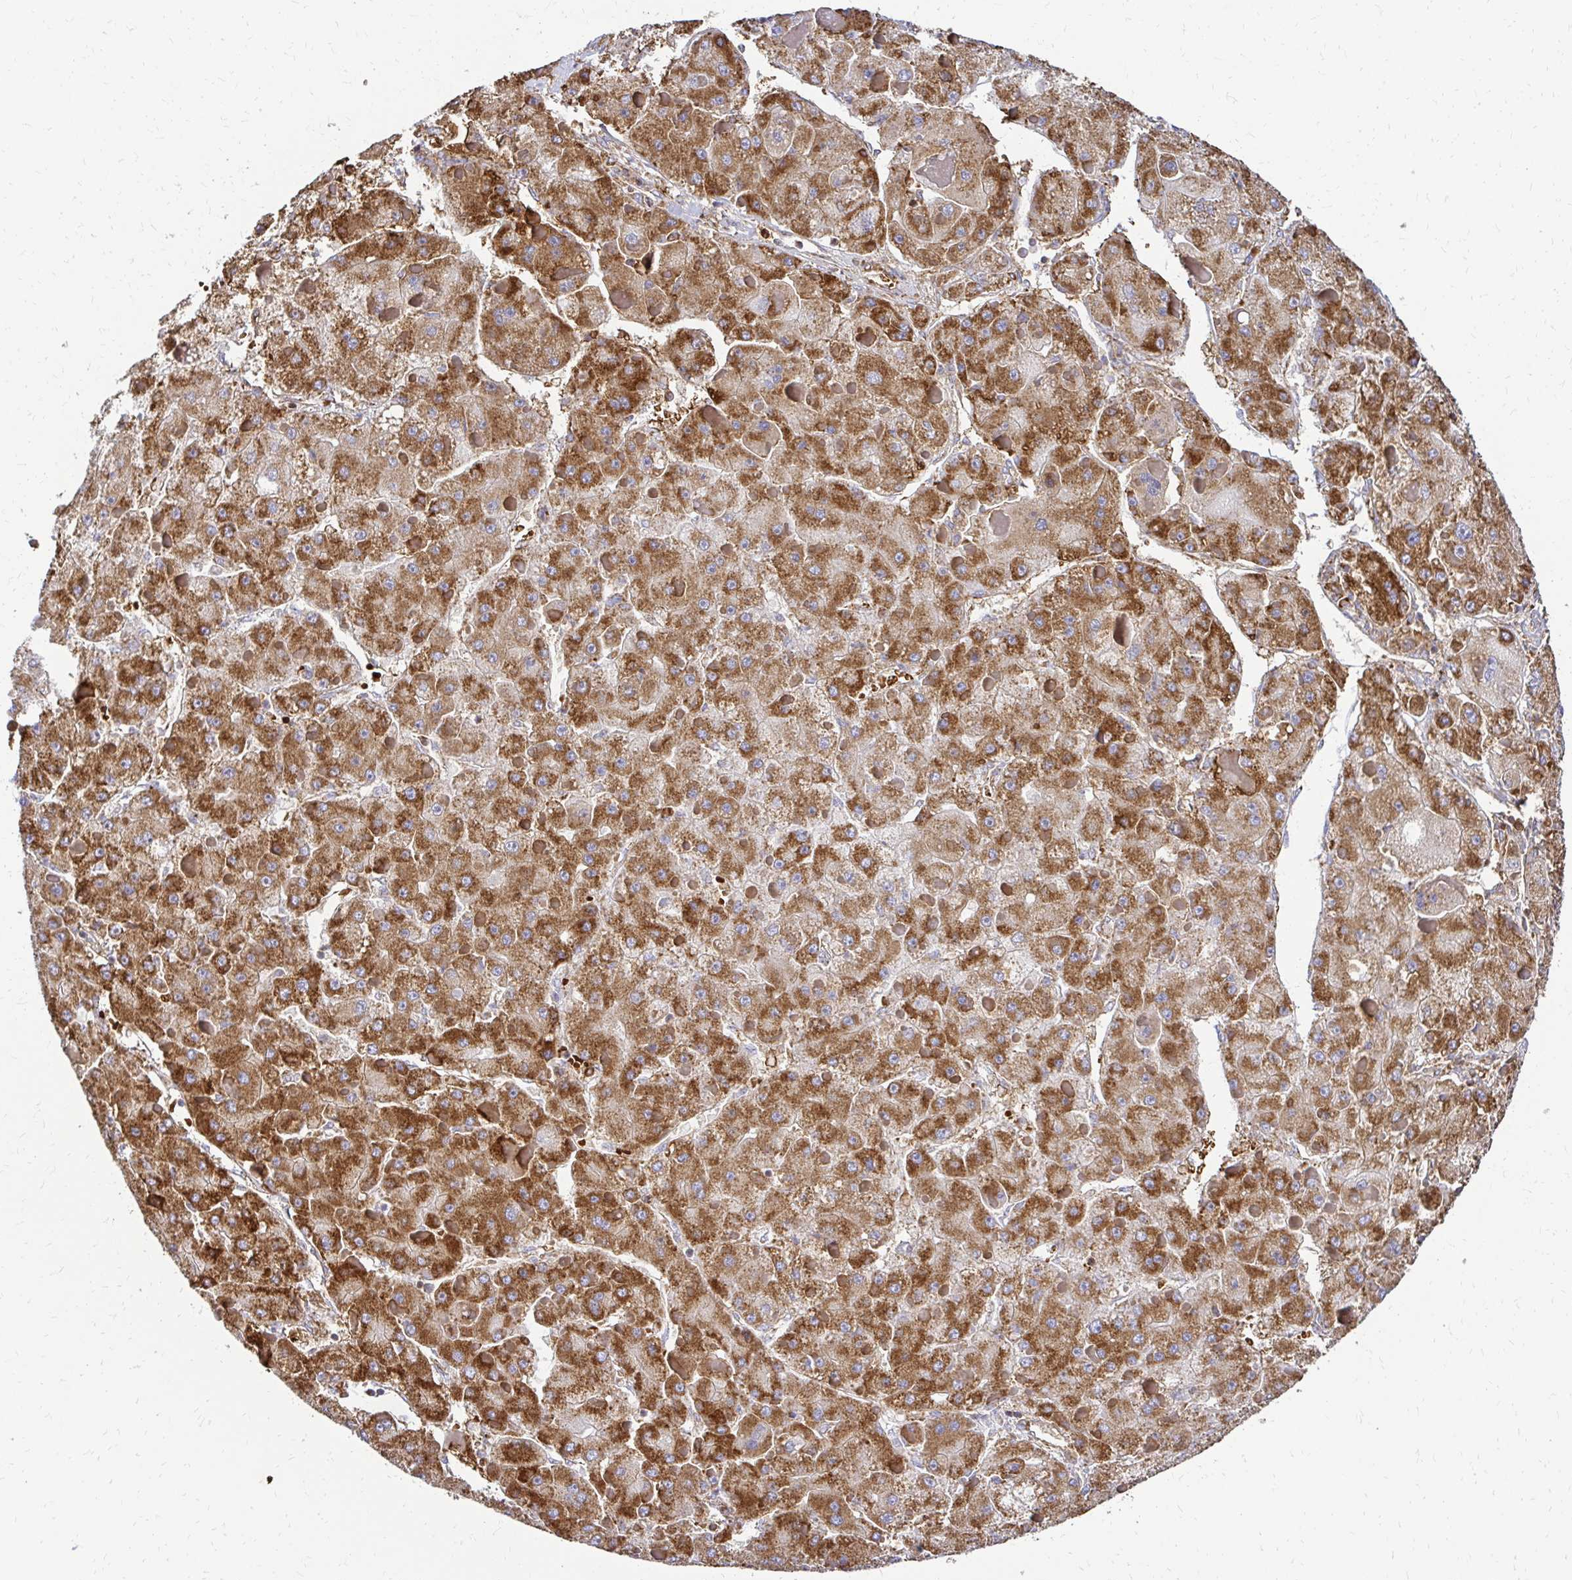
{"staining": {"intensity": "moderate", "quantity": ">75%", "location": "cytoplasmic/membranous"}, "tissue": "liver cancer", "cell_type": "Tumor cells", "image_type": "cancer", "snomed": [{"axis": "morphology", "description": "Carcinoma, Hepatocellular, NOS"}, {"axis": "topography", "description": "Liver"}], "caption": "Tumor cells display medium levels of moderate cytoplasmic/membranous positivity in approximately >75% of cells in liver hepatocellular carcinoma.", "gene": "MRPL13", "patient": {"sex": "female", "age": 73}}